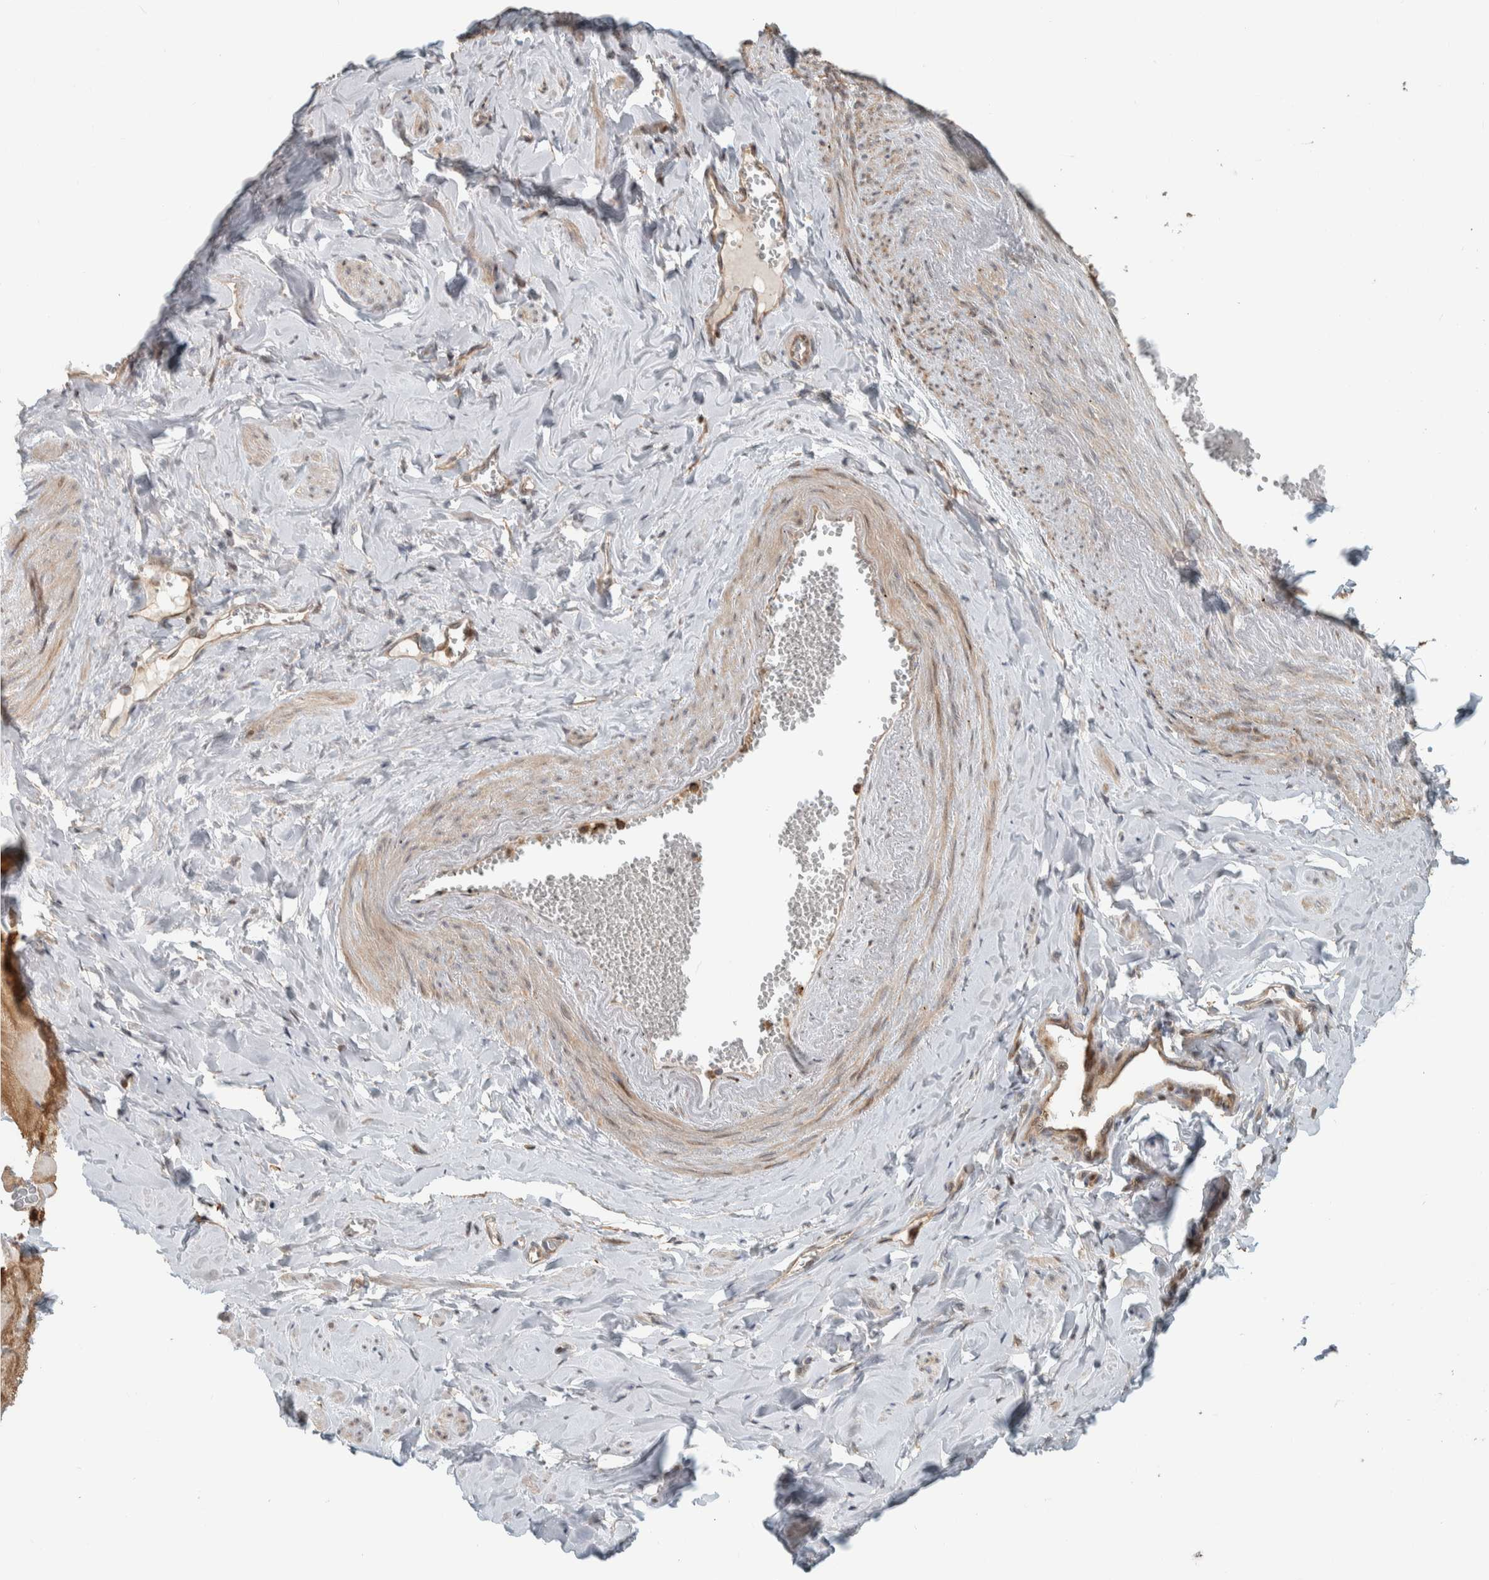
{"staining": {"intensity": "moderate", "quantity": ">75%", "location": "cytoplasmic/membranous"}, "tissue": "adipose tissue", "cell_type": "Adipocytes", "image_type": "normal", "snomed": [{"axis": "morphology", "description": "Normal tissue, NOS"}, {"axis": "topography", "description": "Vascular tissue"}, {"axis": "topography", "description": "Fallopian tube"}, {"axis": "topography", "description": "Ovary"}], "caption": "This image reveals unremarkable adipose tissue stained with IHC to label a protein in brown. The cytoplasmic/membranous of adipocytes show moderate positivity for the protein. Nuclei are counter-stained blue.", "gene": "CNTROB", "patient": {"sex": "female", "age": 67}}